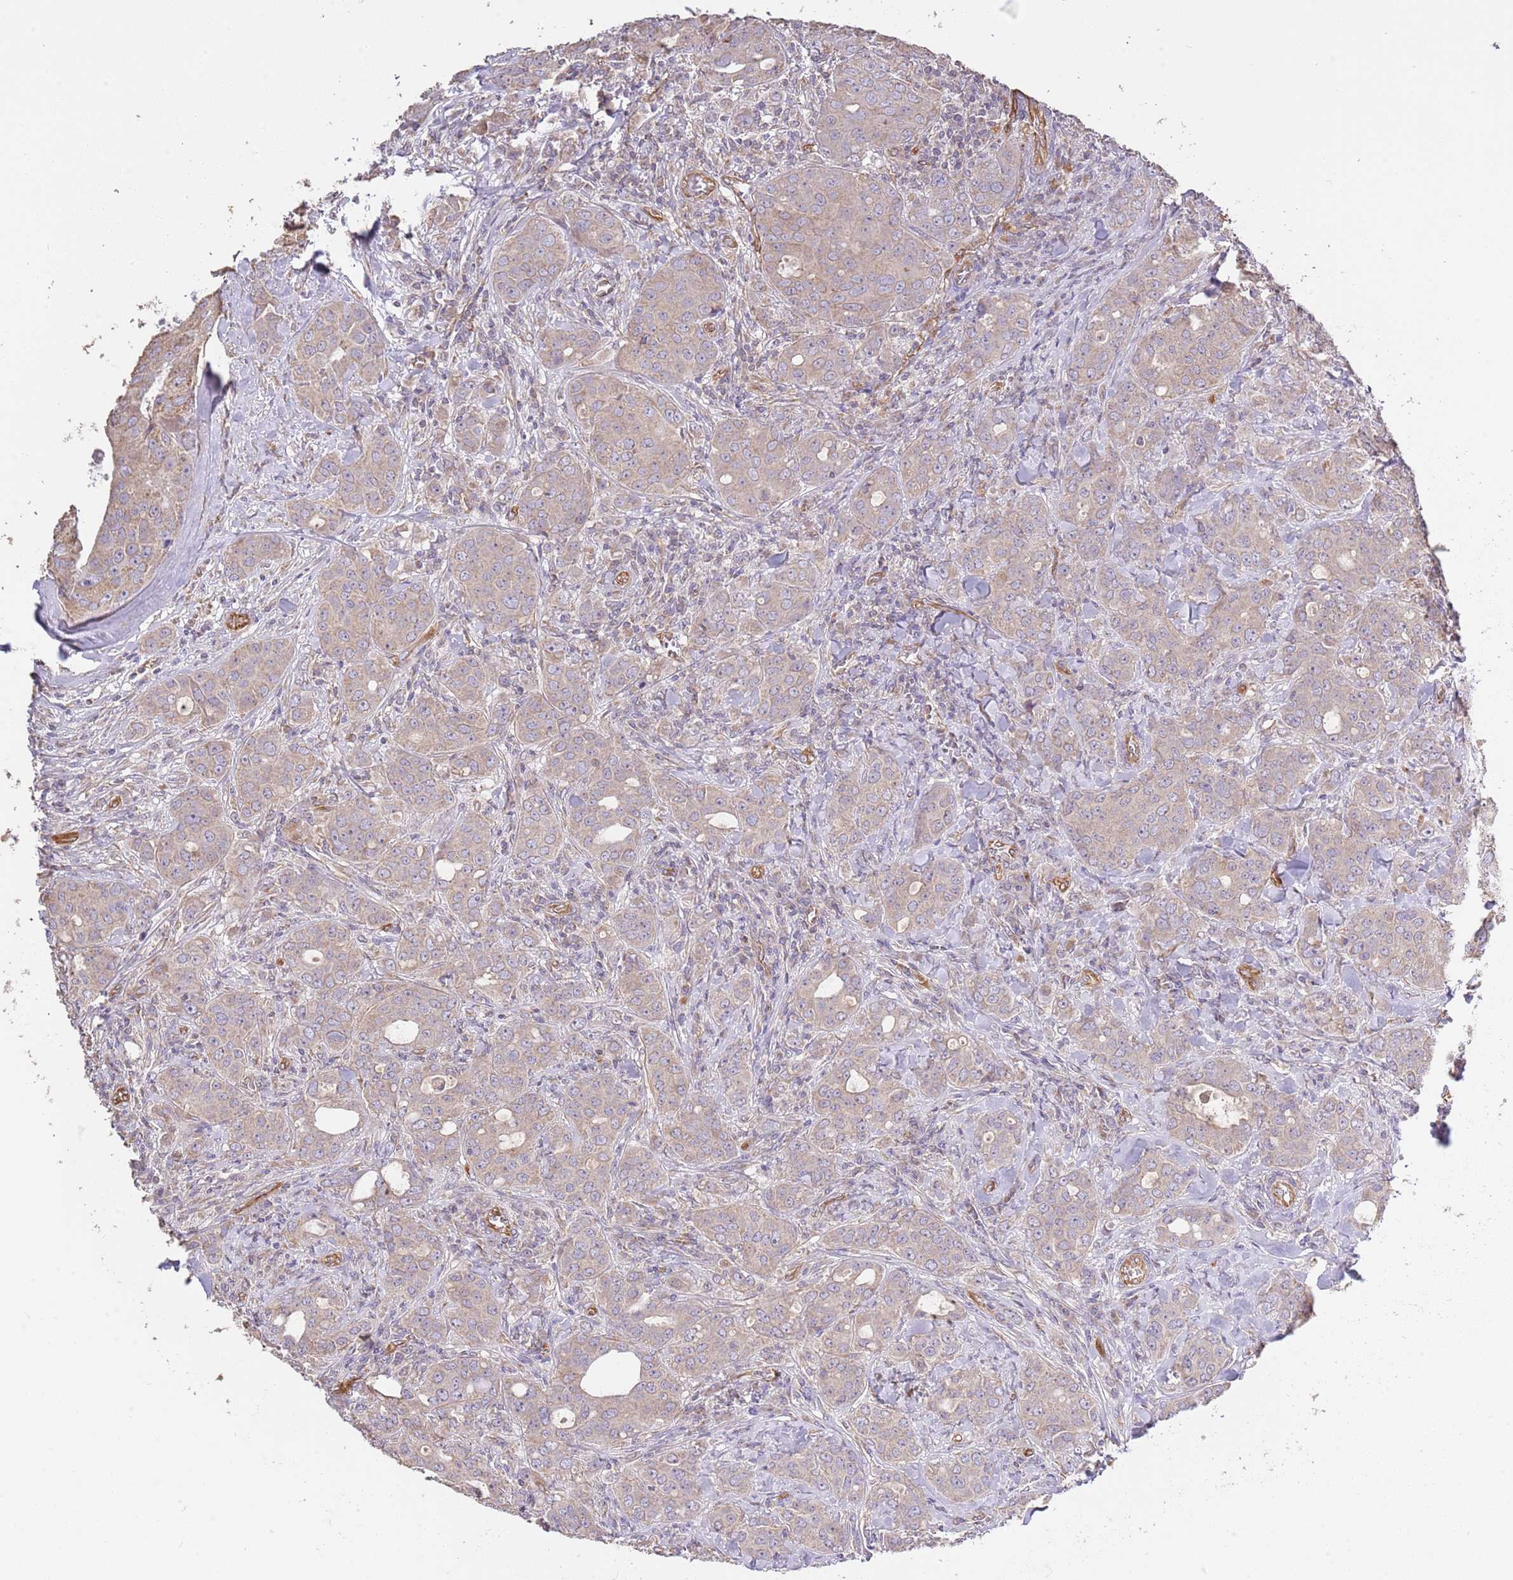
{"staining": {"intensity": "weak", "quantity": ">75%", "location": "cytoplasmic/membranous"}, "tissue": "breast cancer", "cell_type": "Tumor cells", "image_type": "cancer", "snomed": [{"axis": "morphology", "description": "Duct carcinoma"}, {"axis": "topography", "description": "Breast"}], "caption": "This histopathology image exhibits immunohistochemistry (IHC) staining of breast intraductal carcinoma, with low weak cytoplasmic/membranous positivity in approximately >75% of tumor cells.", "gene": "DOCK9", "patient": {"sex": "female", "age": 43}}